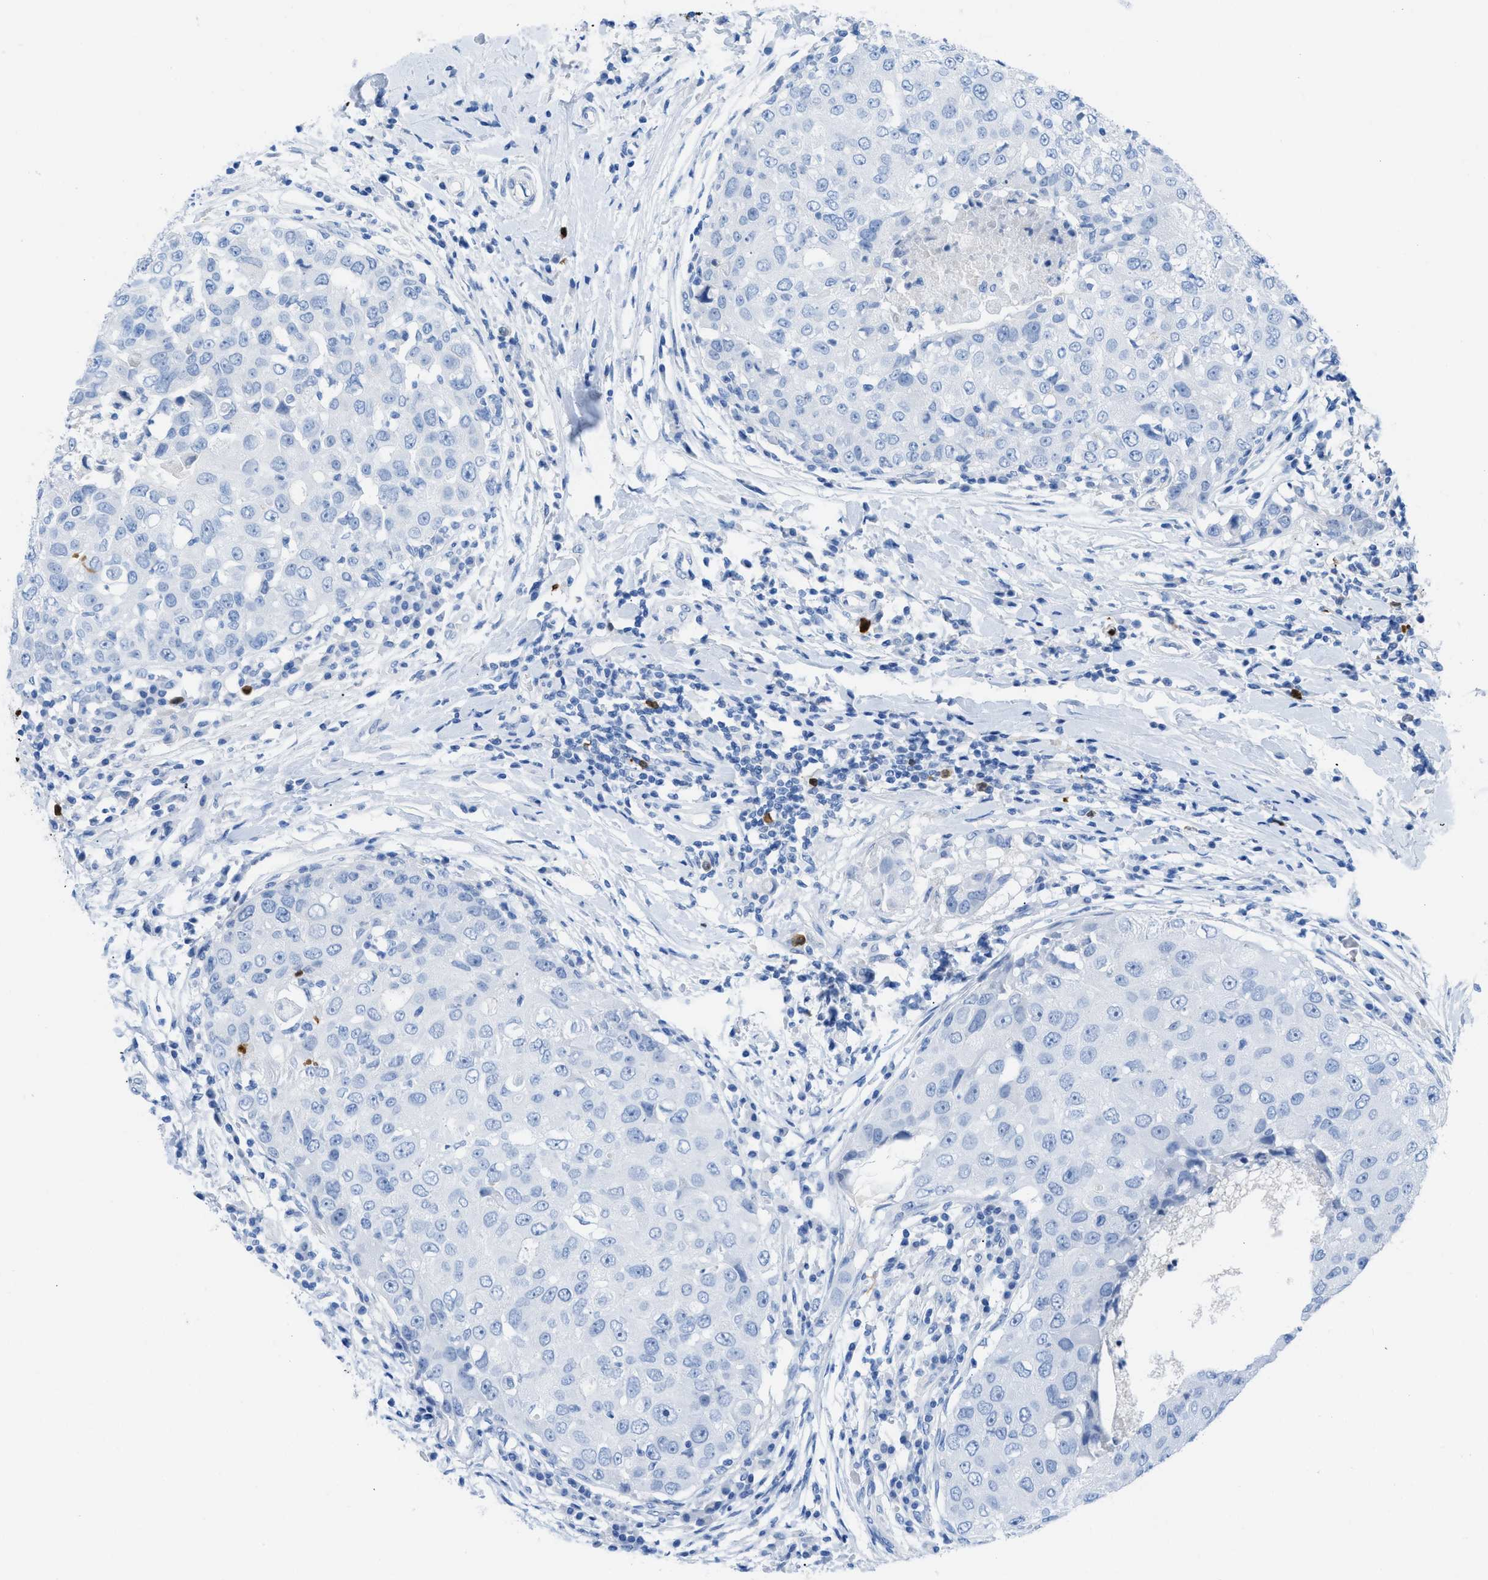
{"staining": {"intensity": "negative", "quantity": "none", "location": "none"}, "tissue": "breast cancer", "cell_type": "Tumor cells", "image_type": "cancer", "snomed": [{"axis": "morphology", "description": "Duct carcinoma"}, {"axis": "topography", "description": "Breast"}], "caption": "Breast cancer (infiltrating ductal carcinoma) was stained to show a protein in brown. There is no significant staining in tumor cells.", "gene": "TCL1A", "patient": {"sex": "female", "age": 27}}